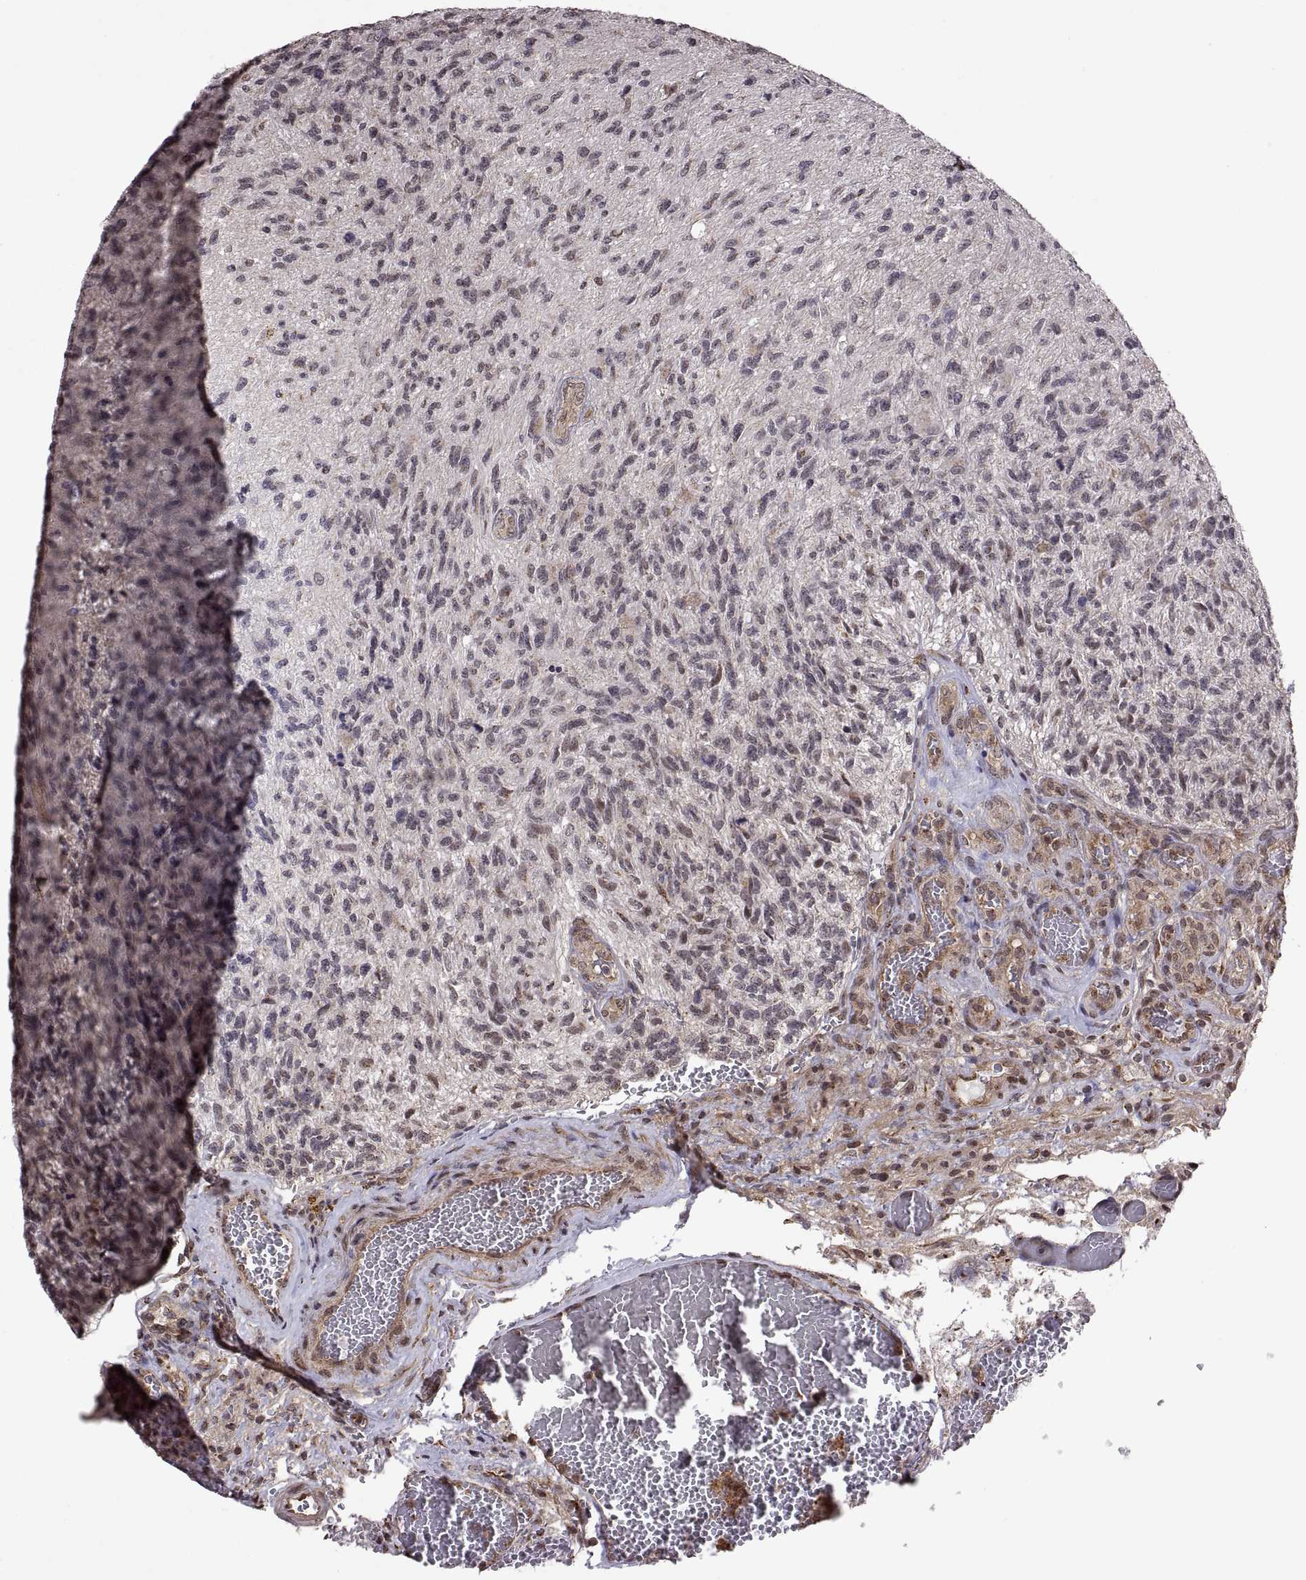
{"staining": {"intensity": "negative", "quantity": "none", "location": "none"}, "tissue": "glioma", "cell_type": "Tumor cells", "image_type": "cancer", "snomed": [{"axis": "morphology", "description": "Glioma, malignant, High grade"}, {"axis": "topography", "description": "Brain"}], "caption": "The immunohistochemistry (IHC) photomicrograph has no significant expression in tumor cells of glioma tissue.", "gene": "ARRB1", "patient": {"sex": "male", "age": 56}}